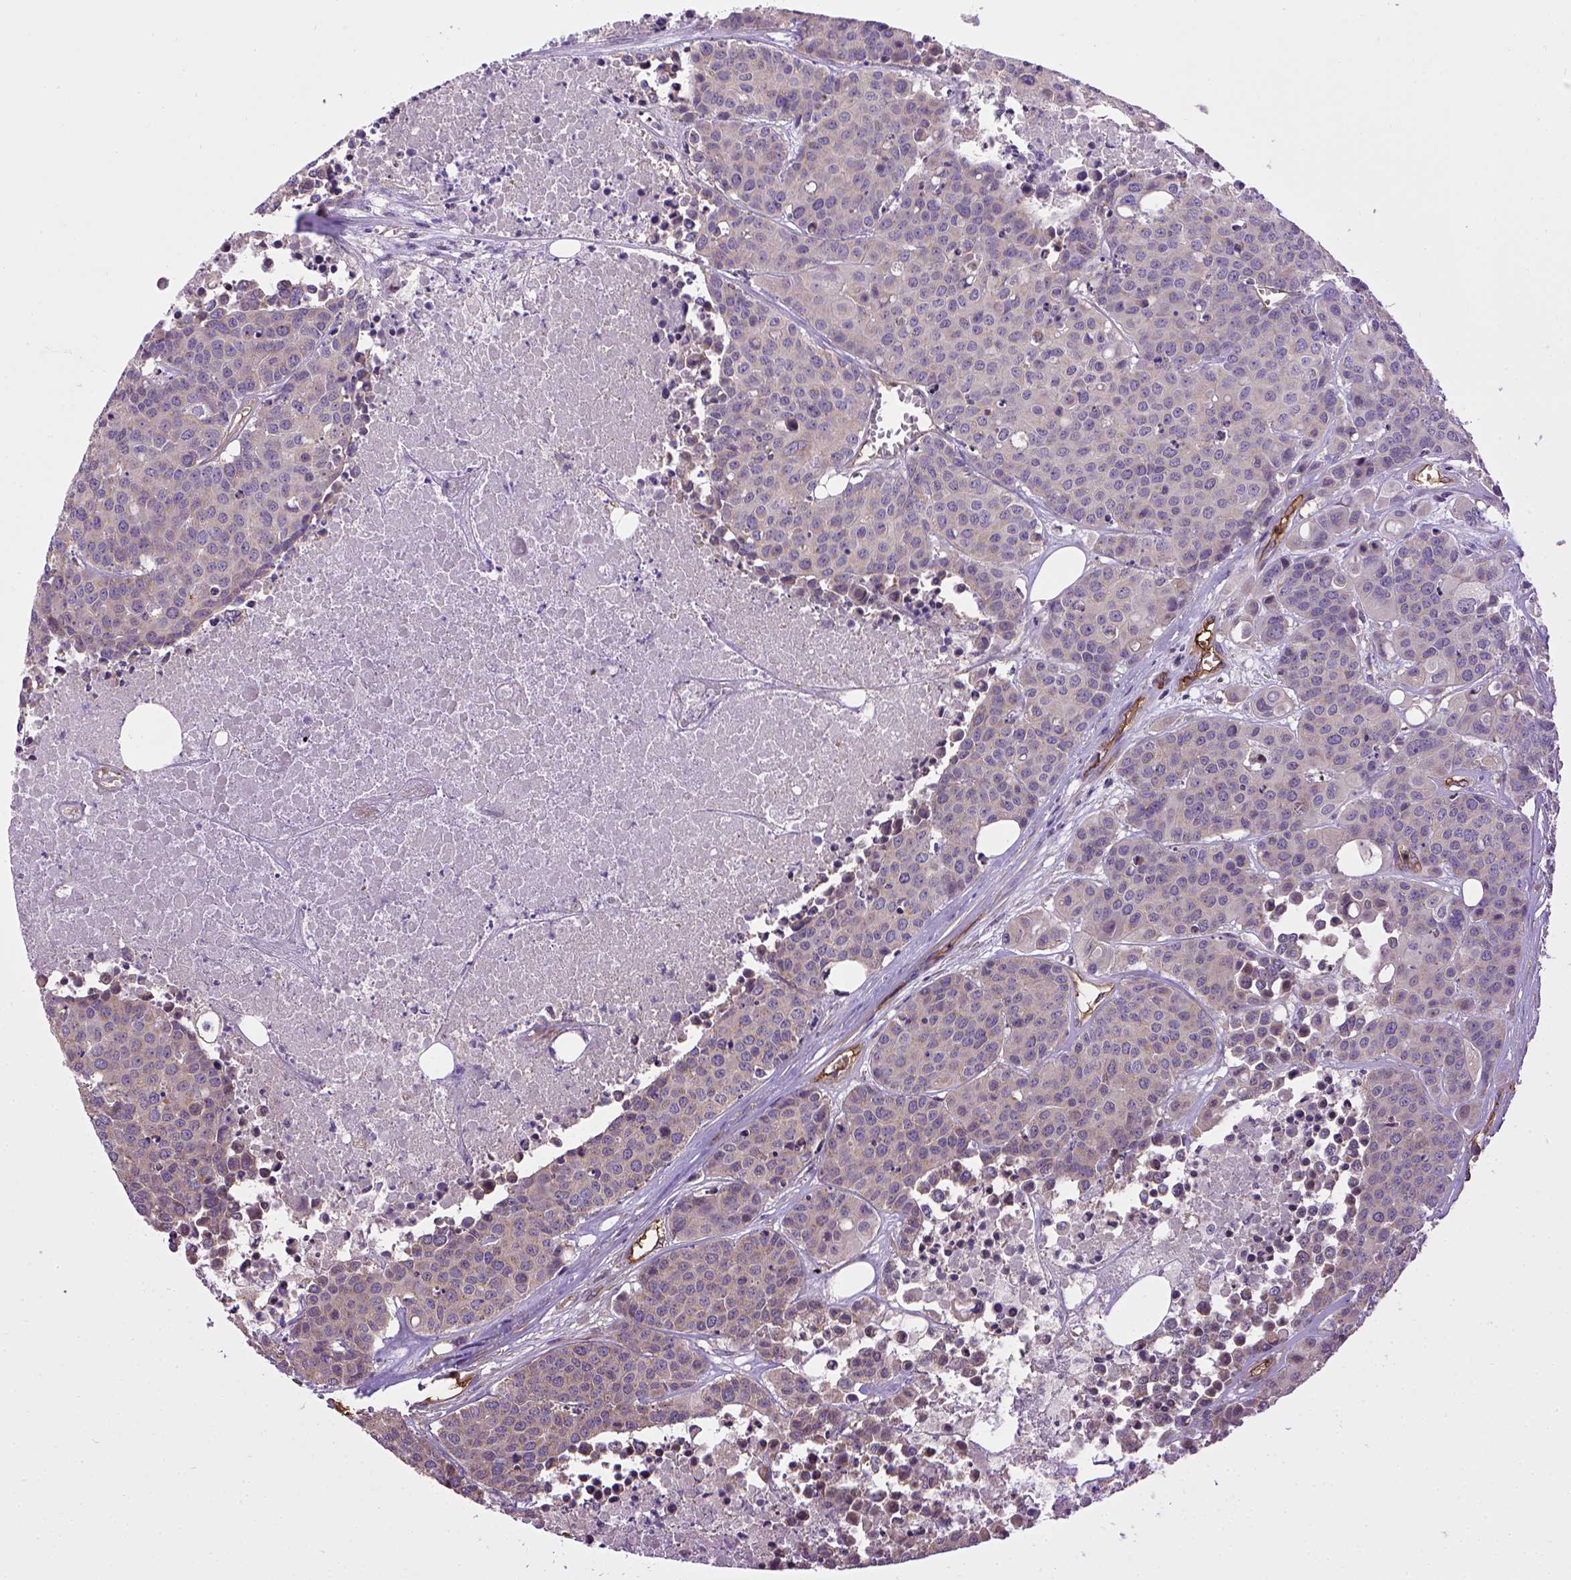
{"staining": {"intensity": "negative", "quantity": "none", "location": "none"}, "tissue": "carcinoid", "cell_type": "Tumor cells", "image_type": "cancer", "snomed": [{"axis": "morphology", "description": "Carcinoid, malignant, NOS"}, {"axis": "topography", "description": "Colon"}], "caption": "Carcinoid stained for a protein using immunohistochemistry (IHC) reveals no expression tumor cells.", "gene": "ENG", "patient": {"sex": "male", "age": 81}}